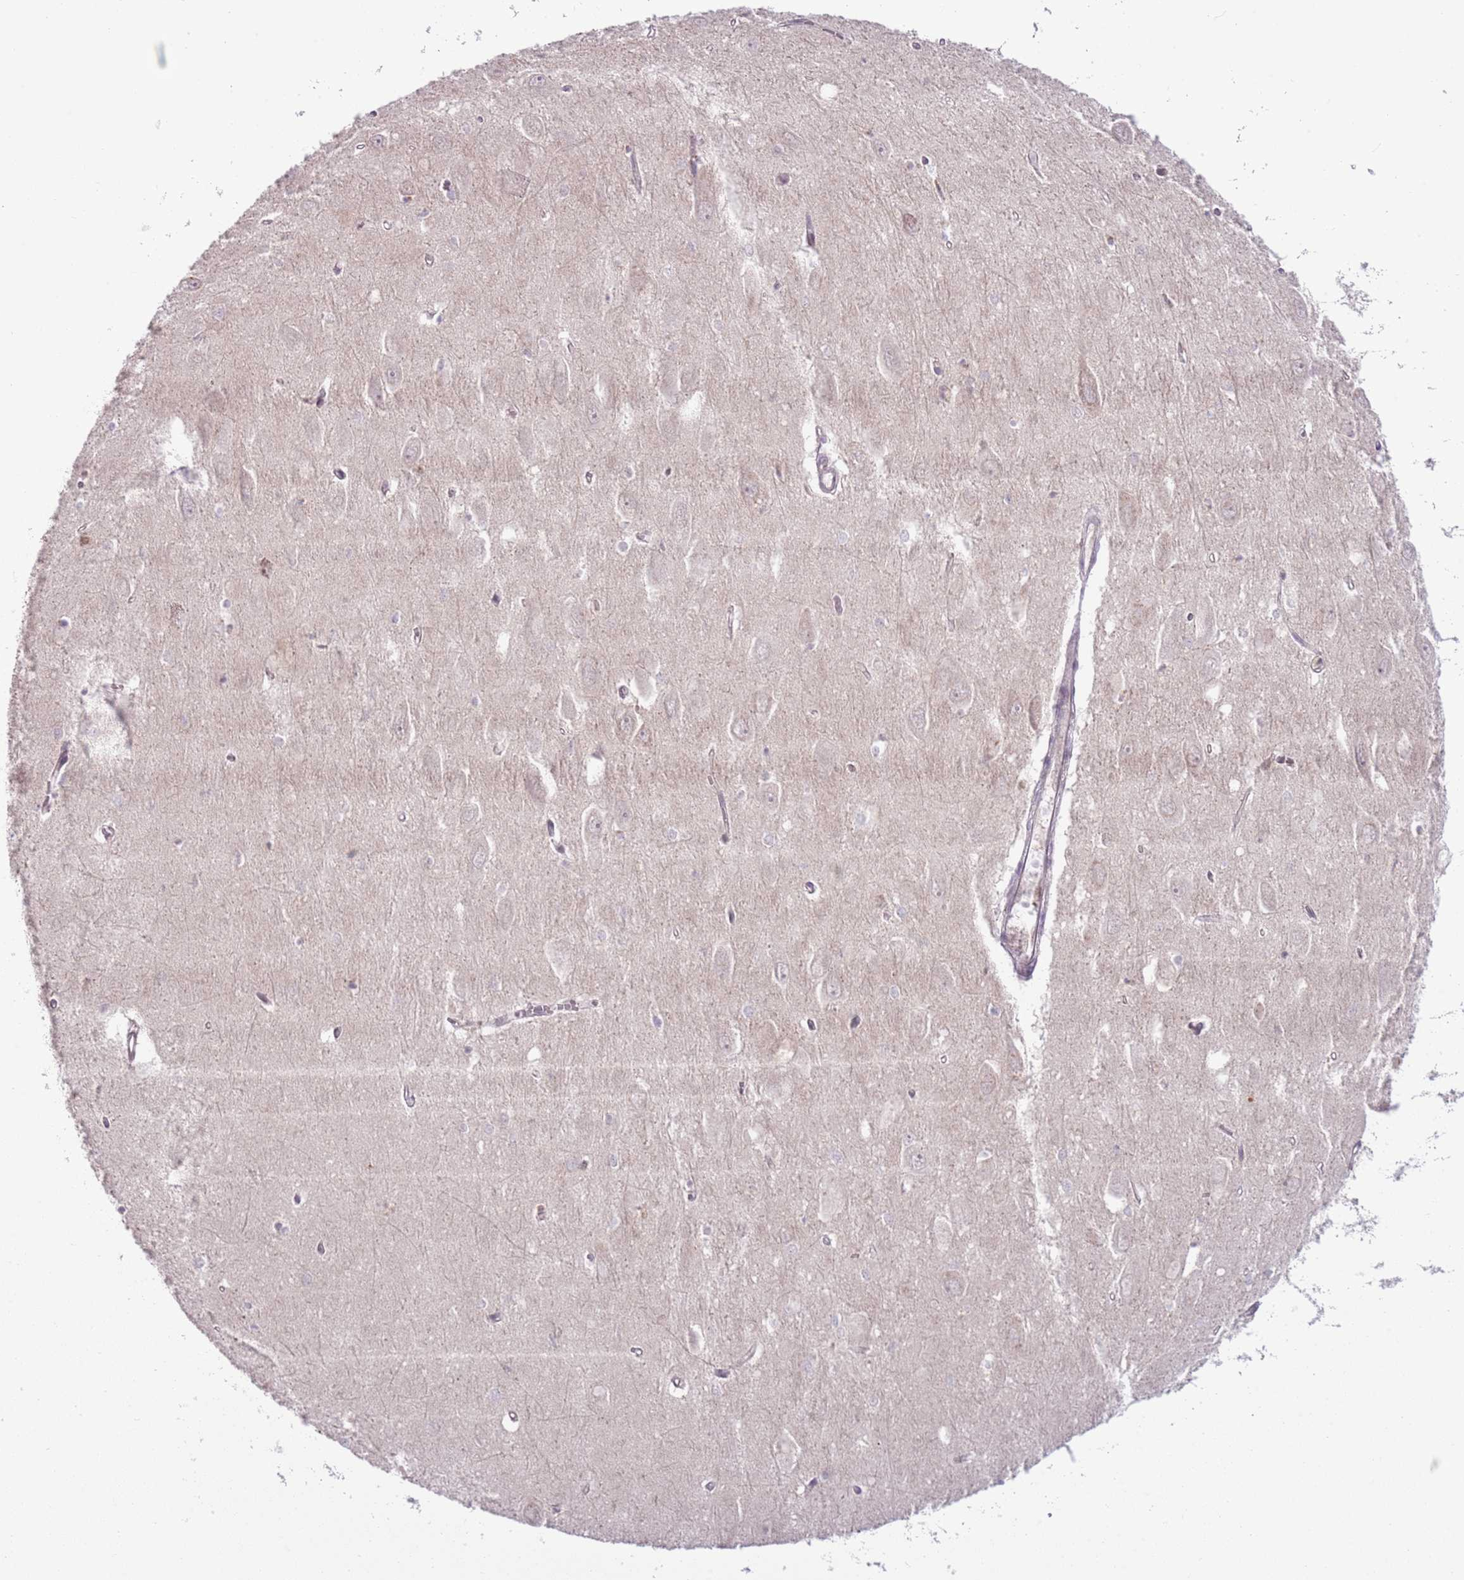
{"staining": {"intensity": "negative", "quantity": "none", "location": "none"}, "tissue": "hippocampus", "cell_type": "Glial cells", "image_type": "normal", "snomed": [{"axis": "morphology", "description": "Normal tissue, NOS"}, {"axis": "topography", "description": "Hippocampus"}], "caption": "Unremarkable hippocampus was stained to show a protein in brown. There is no significant staining in glial cells. (DAB immunohistochemistry (IHC) with hematoxylin counter stain).", "gene": "TM2D1", "patient": {"sex": "female", "age": 64}}